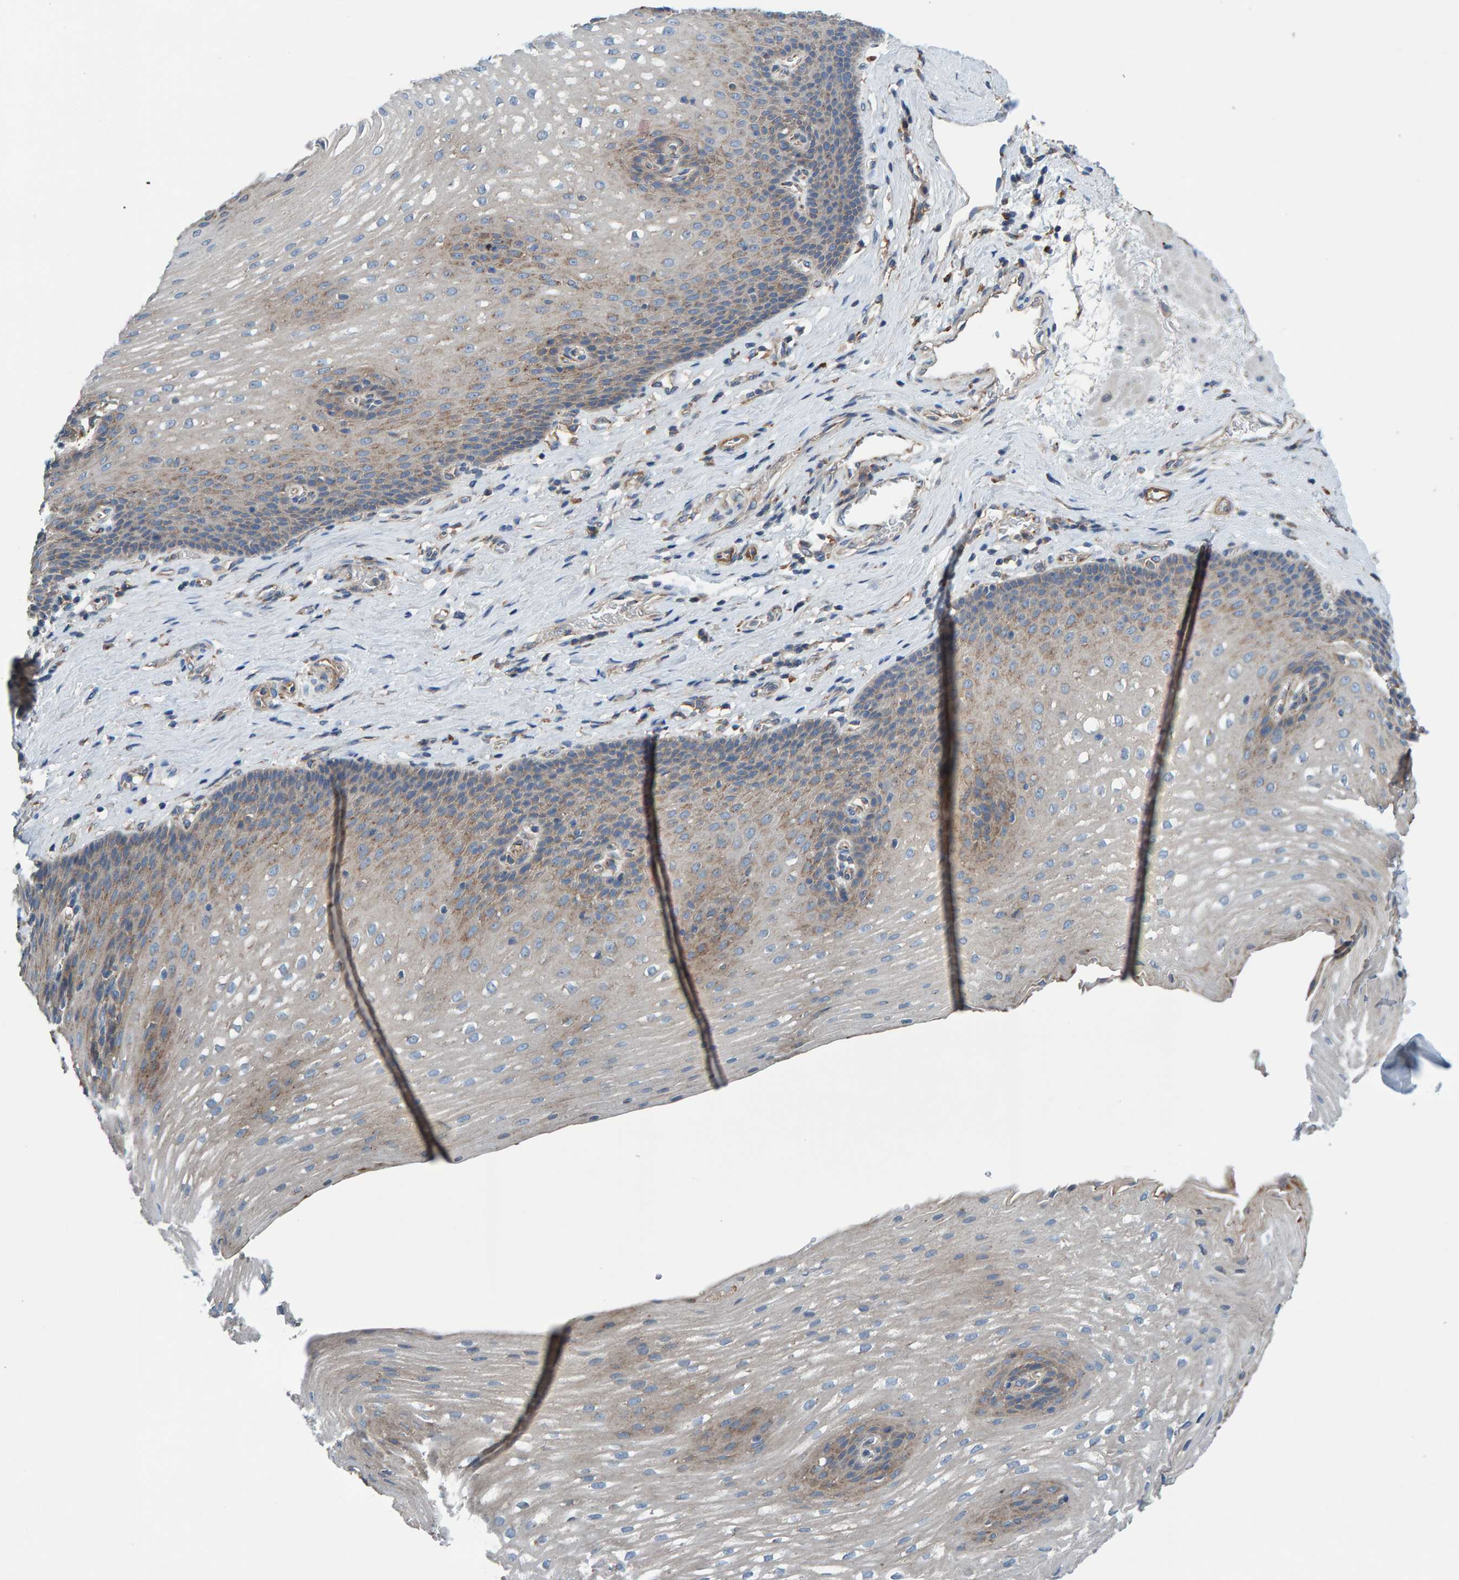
{"staining": {"intensity": "moderate", "quantity": "<25%", "location": "cytoplasmic/membranous"}, "tissue": "esophagus", "cell_type": "Squamous epithelial cells", "image_type": "normal", "snomed": [{"axis": "morphology", "description": "Normal tissue, NOS"}, {"axis": "topography", "description": "Esophagus"}], "caption": "High-power microscopy captured an immunohistochemistry micrograph of unremarkable esophagus, revealing moderate cytoplasmic/membranous staining in approximately <25% of squamous epithelial cells.", "gene": "MKLN1", "patient": {"sex": "male", "age": 48}}